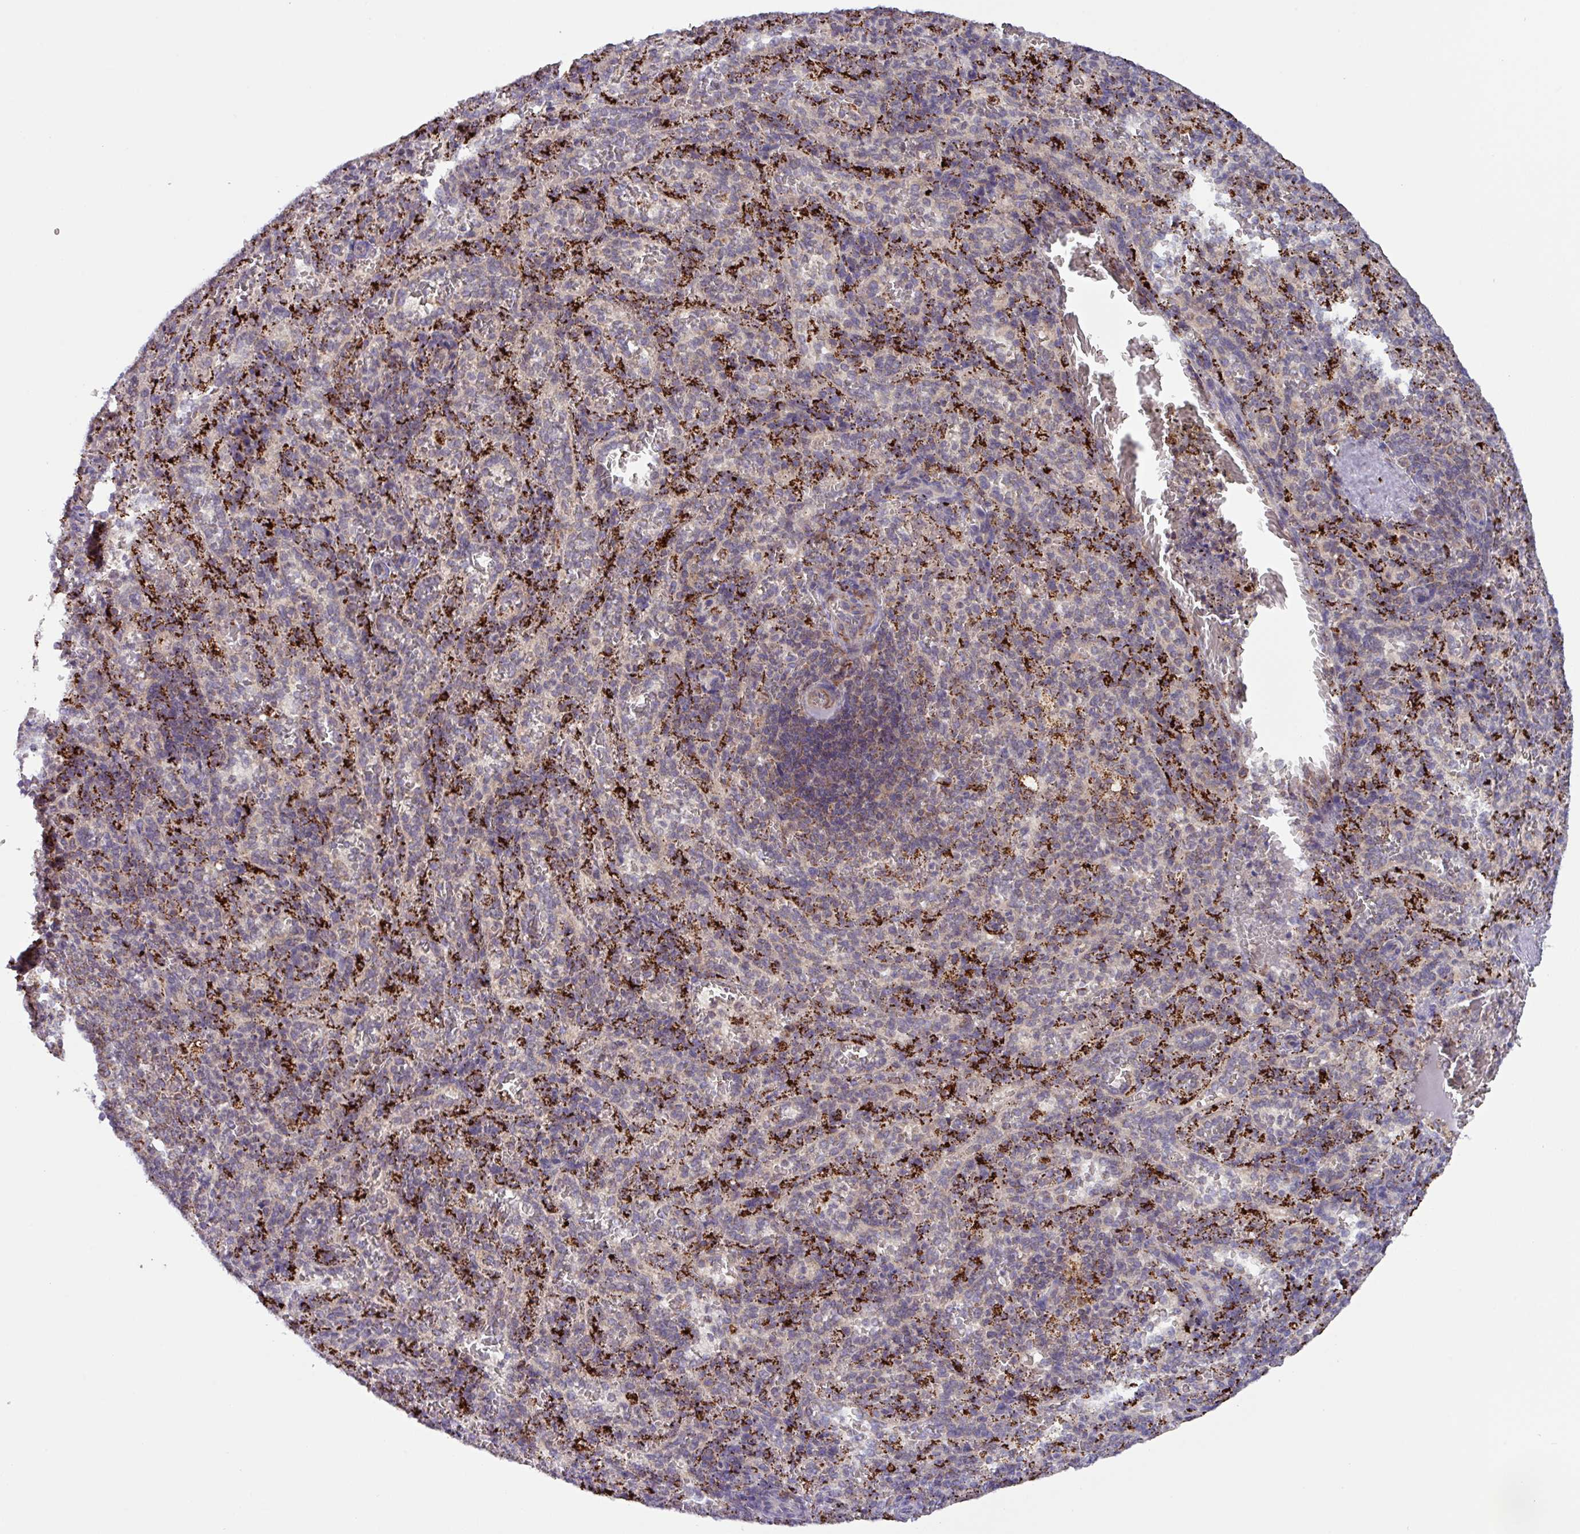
{"staining": {"intensity": "negative", "quantity": "none", "location": "none"}, "tissue": "spleen", "cell_type": "Cells in red pulp", "image_type": "normal", "snomed": [{"axis": "morphology", "description": "Normal tissue, NOS"}, {"axis": "topography", "description": "Spleen"}], "caption": "The micrograph demonstrates no staining of cells in red pulp in normal spleen.", "gene": "AKIRIN1", "patient": {"sex": "female", "age": 21}}